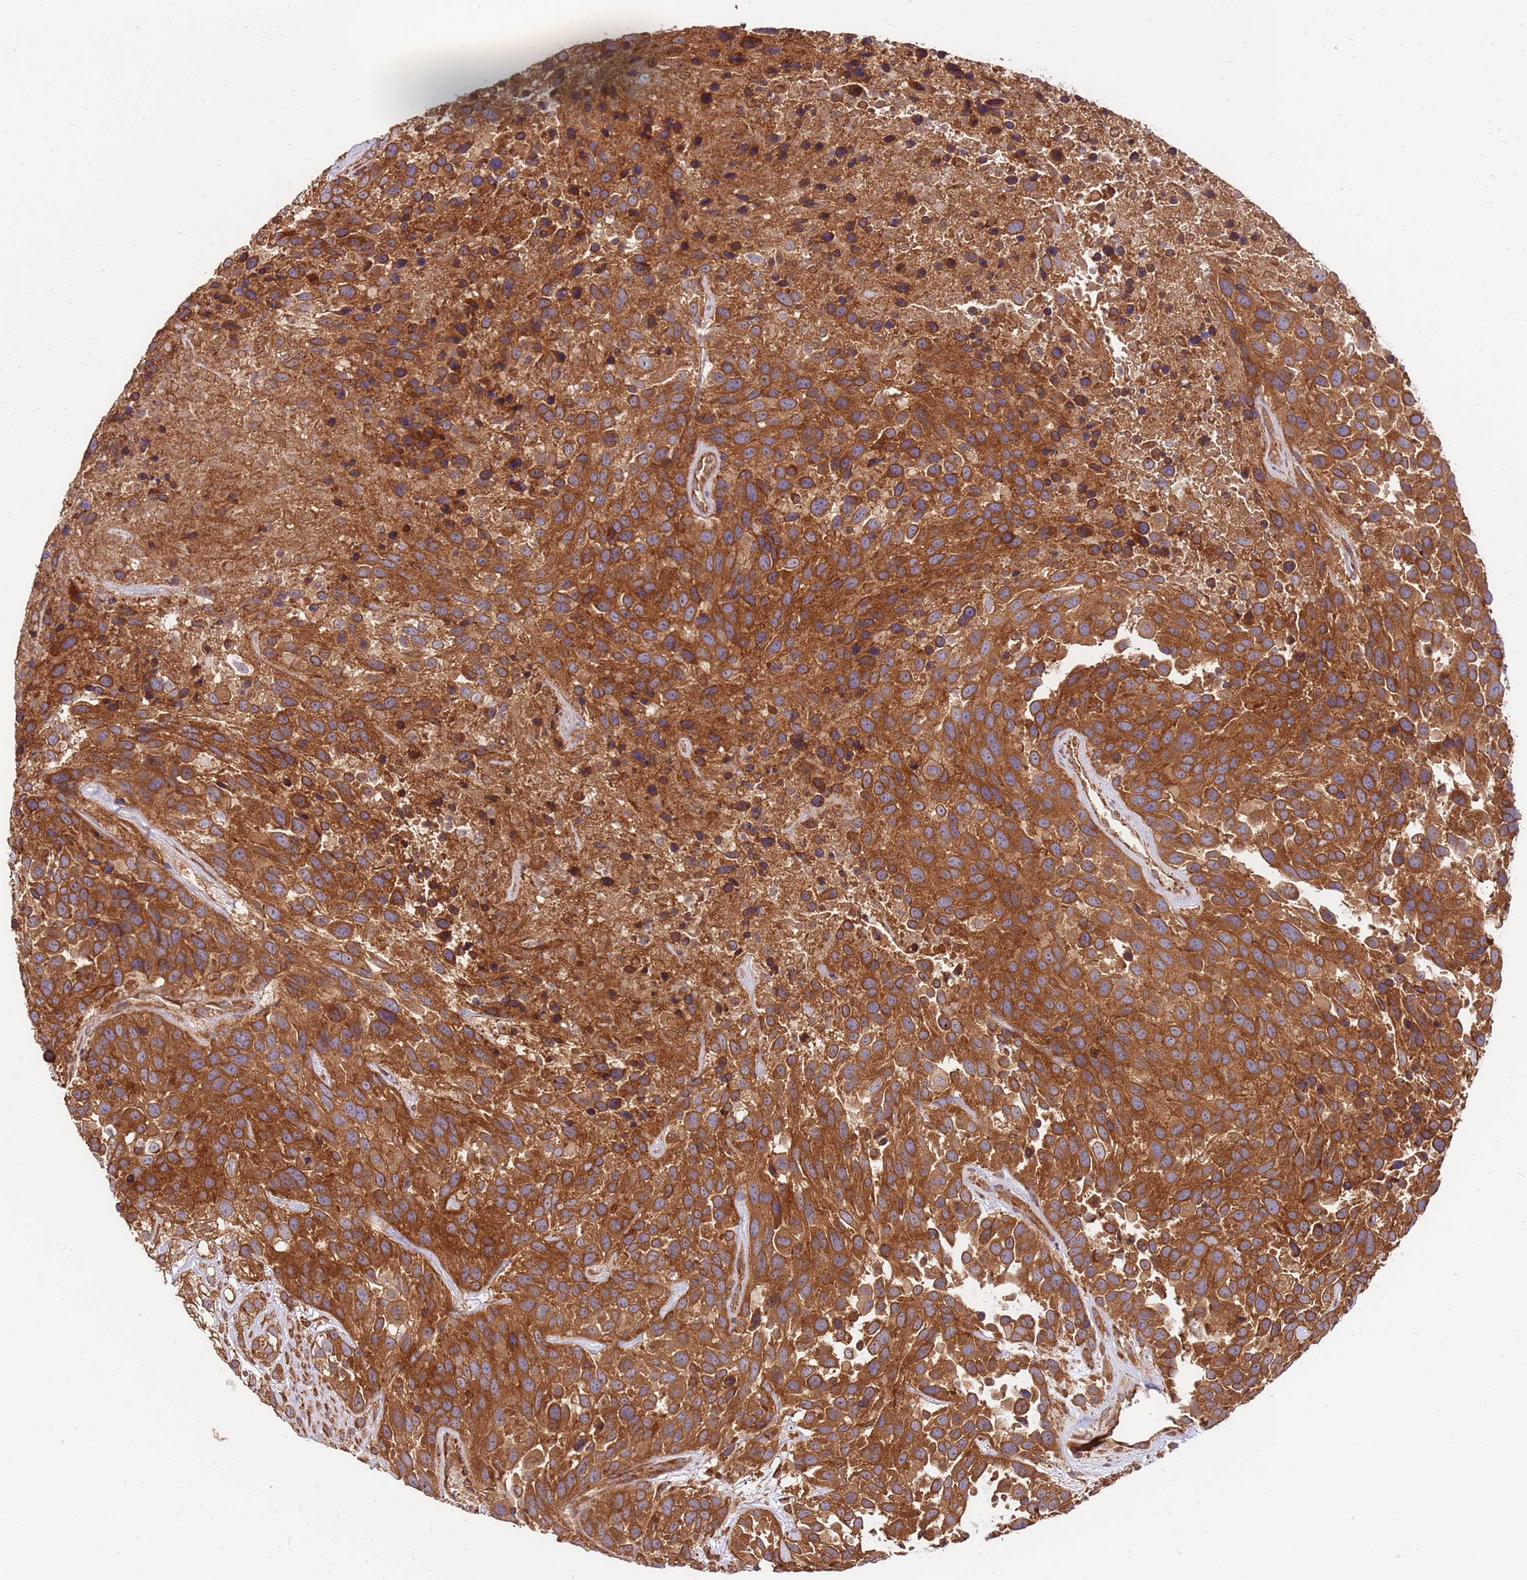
{"staining": {"intensity": "strong", "quantity": ">75%", "location": "cytoplasmic/membranous"}, "tissue": "urothelial cancer", "cell_type": "Tumor cells", "image_type": "cancer", "snomed": [{"axis": "morphology", "description": "Urothelial carcinoma, High grade"}, {"axis": "topography", "description": "Urinary bladder"}], "caption": "The histopathology image reveals a brown stain indicating the presence of a protein in the cytoplasmic/membranous of tumor cells in urothelial cancer.", "gene": "SLC44A5", "patient": {"sex": "female", "age": 70}}